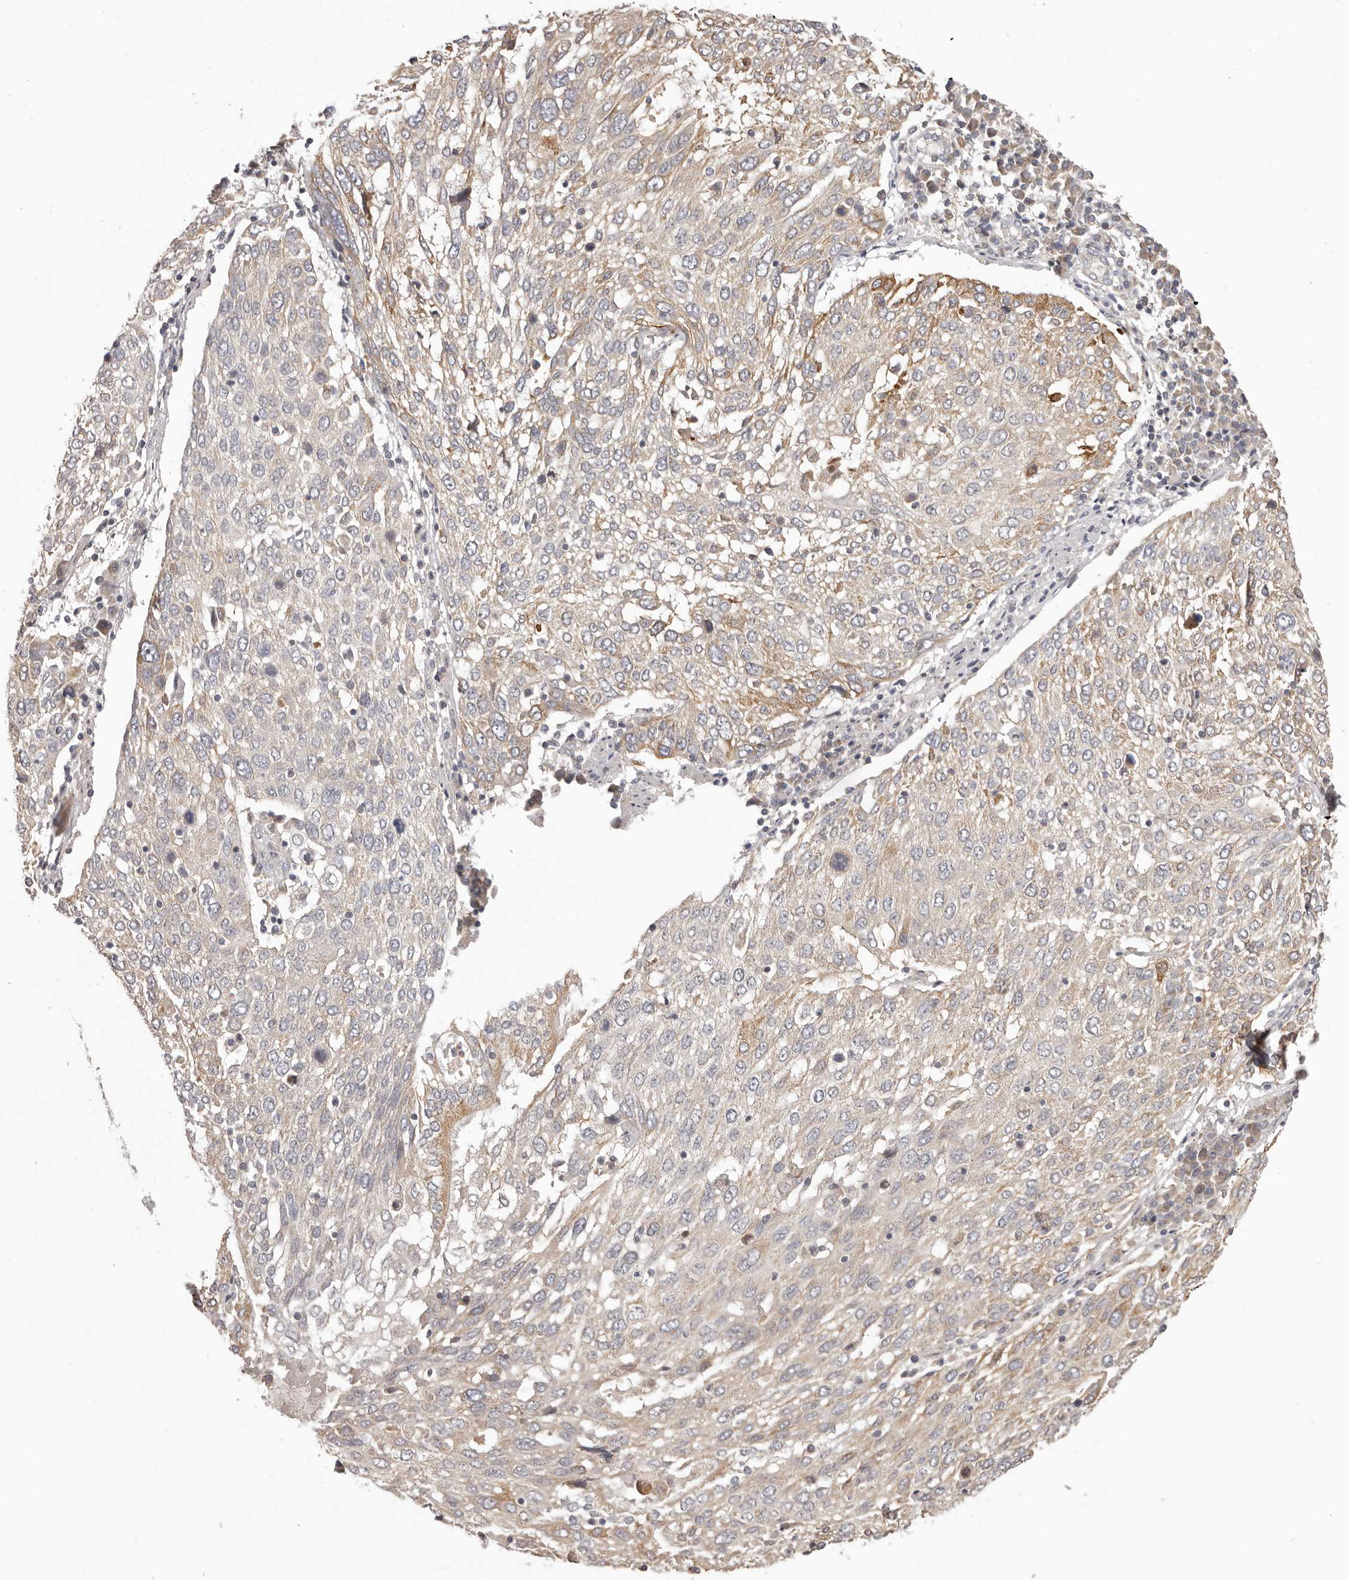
{"staining": {"intensity": "weak", "quantity": "<25%", "location": "cytoplasmic/membranous"}, "tissue": "lung cancer", "cell_type": "Tumor cells", "image_type": "cancer", "snomed": [{"axis": "morphology", "description": "Squamous cell carcinoma, NOS"}, {"axis": "topography", "description": "Lung"}], "caption": "This micrograph is of lung cancer stained with immunohistochemistry (IHC) to label a protein in brown with the nuclei are counter-stained blue. There is no expression in tumor cells.", "gene": "HRH1", "patient": {"sex": "male", "age": 65}}